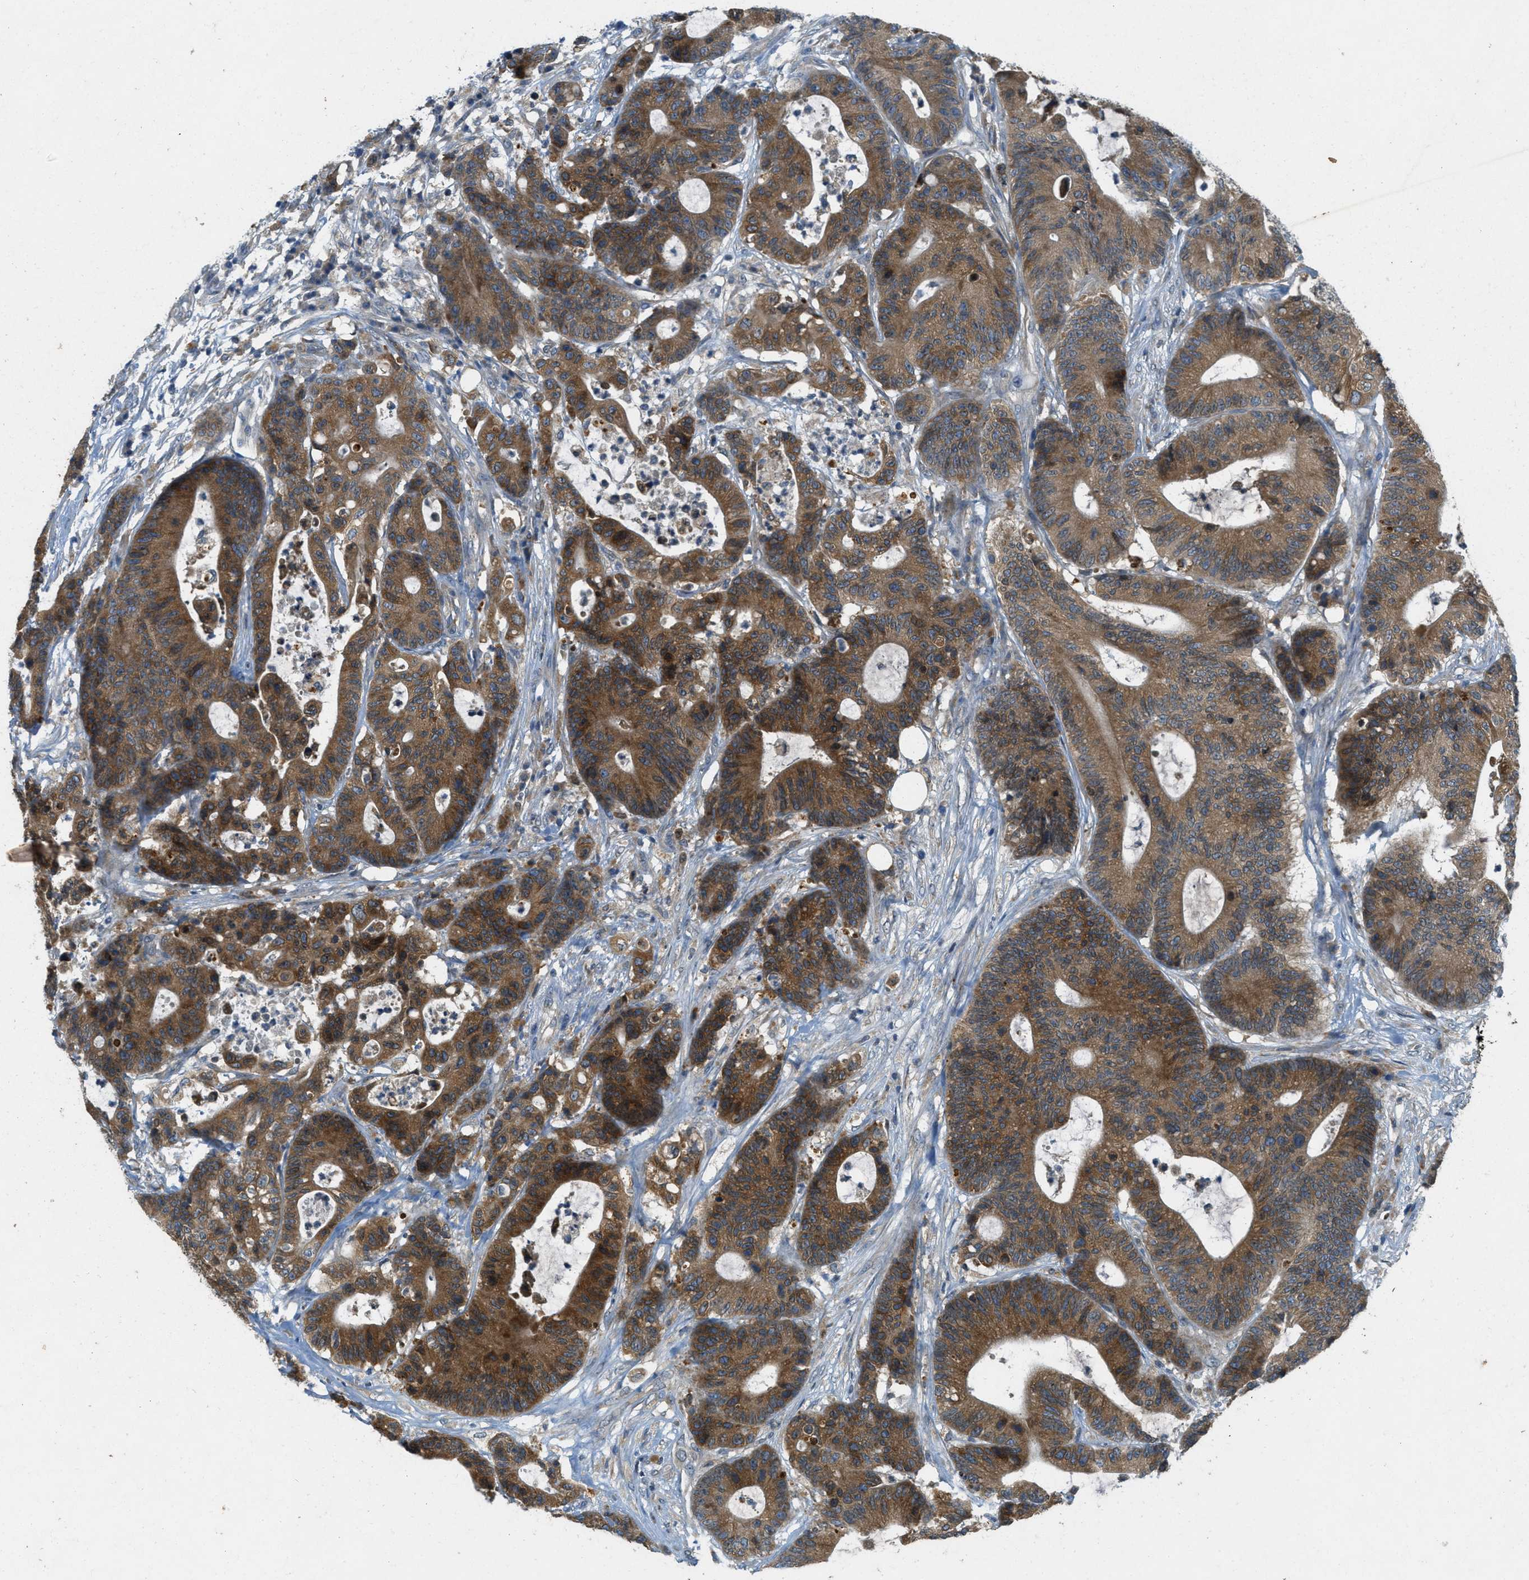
{"staining": {"intensity": "moderate", "quantity": ">75%", "location": "cytoplasmic/membranous"}, "tissue": "colorectal cancer", "cell_type": "Tumor cells", "image_type": "cancer", "snomed": [{"axis": "morphology", "description": "Adenocarcinoma, NOS"}, {"axis": "topography", "description": "Colon"}], "caption": "The histopathology image shows immunohistochemical staining of adenocarcinoma (colorectal). There is moderate cytoplasmic/membranous positivity is appreciated in approximately >75% of tumor cells.", "gene": "SIGMAR1", "patient": {"sex": "female", "age": 84}}